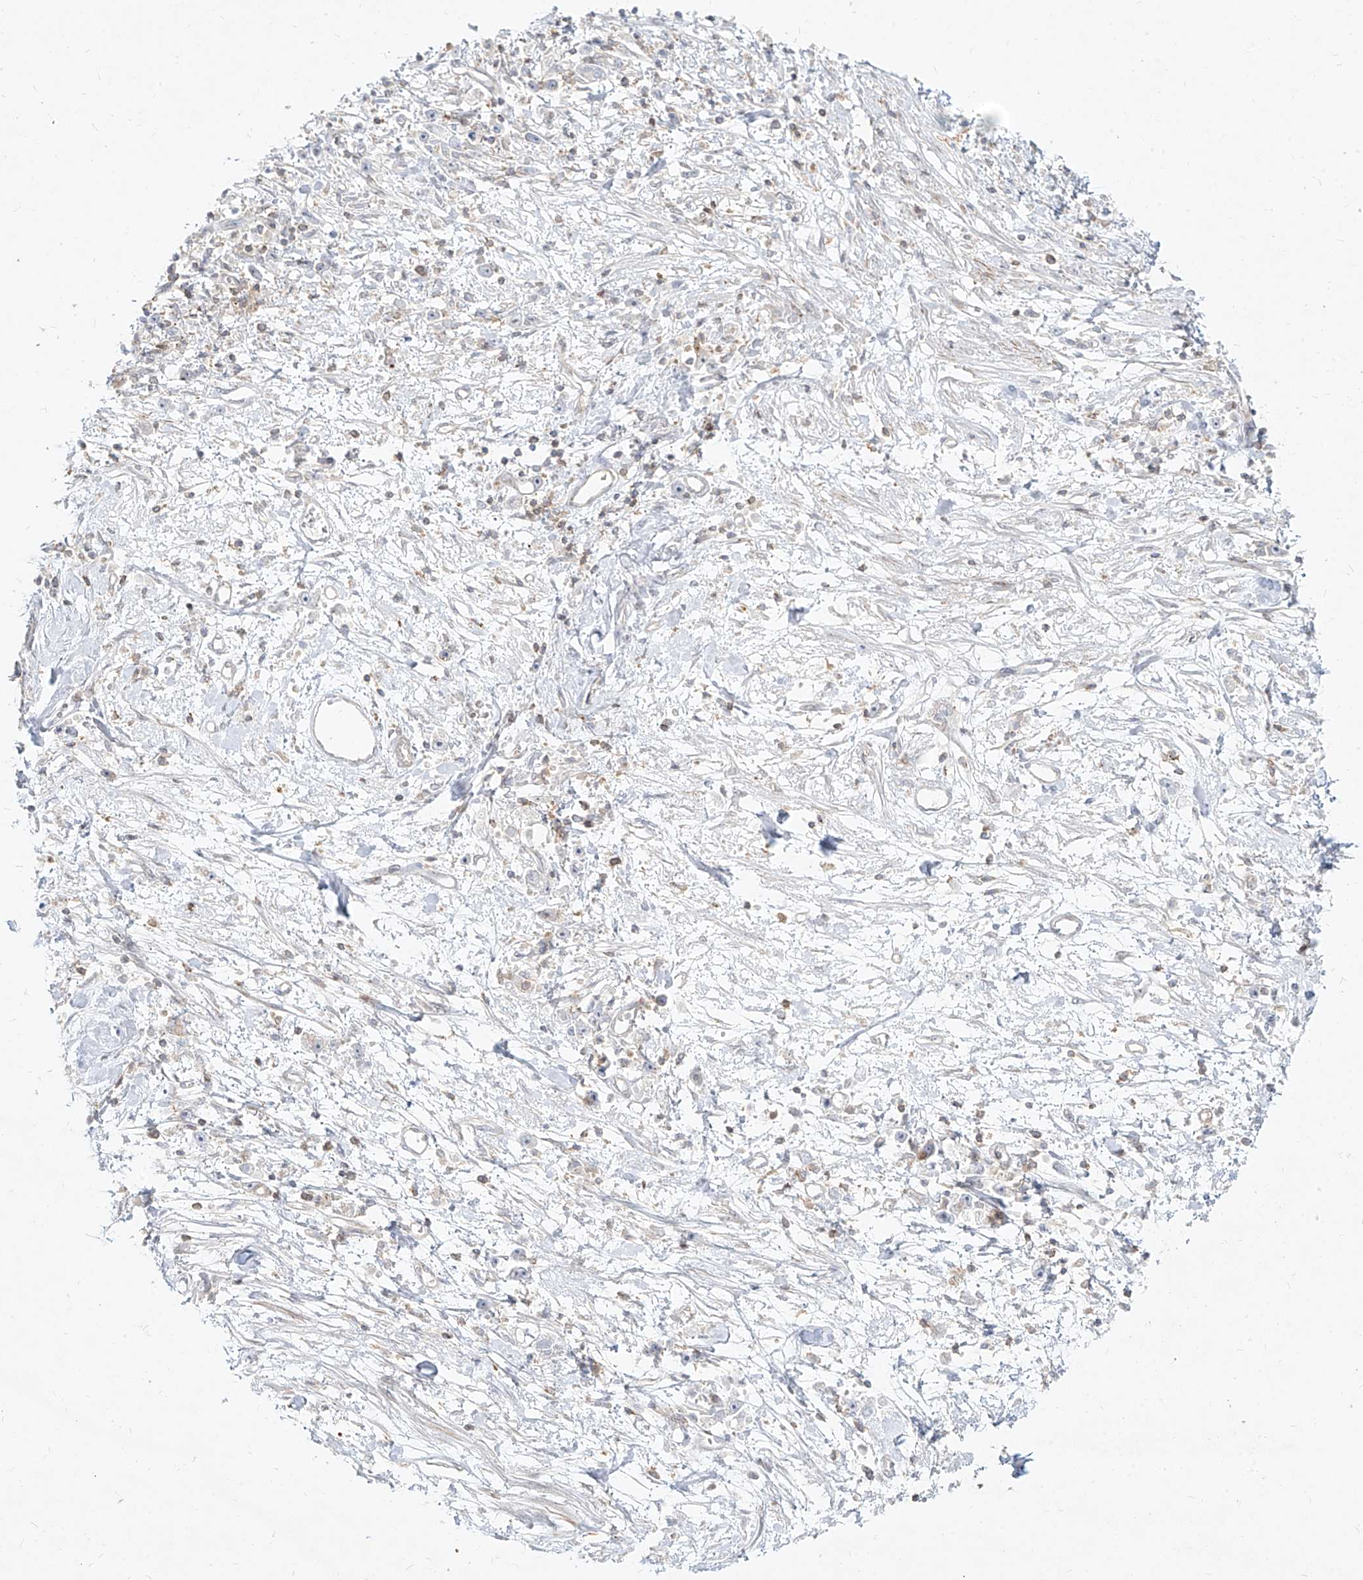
{"staining": {"intensity": "negative", "quantity": "none", "location": "none"}, "tissue": "stomach cancer", "cell_type": "Tumor cells", "image_type": "cancer", "snomed": [{"axis": "morphology", "description": "Adenocarcinoma, NOS"}, {"axis": "topography", "description": "Stomach"}], "caption": "Immunohistochemistry (IHC) image of human adenocarcinoma (stomach) stained for a protein (brown), which displays no staining in tumor cells.", "gene": "SLC2A12", "patient": {"sex": "female", "age": 59}}